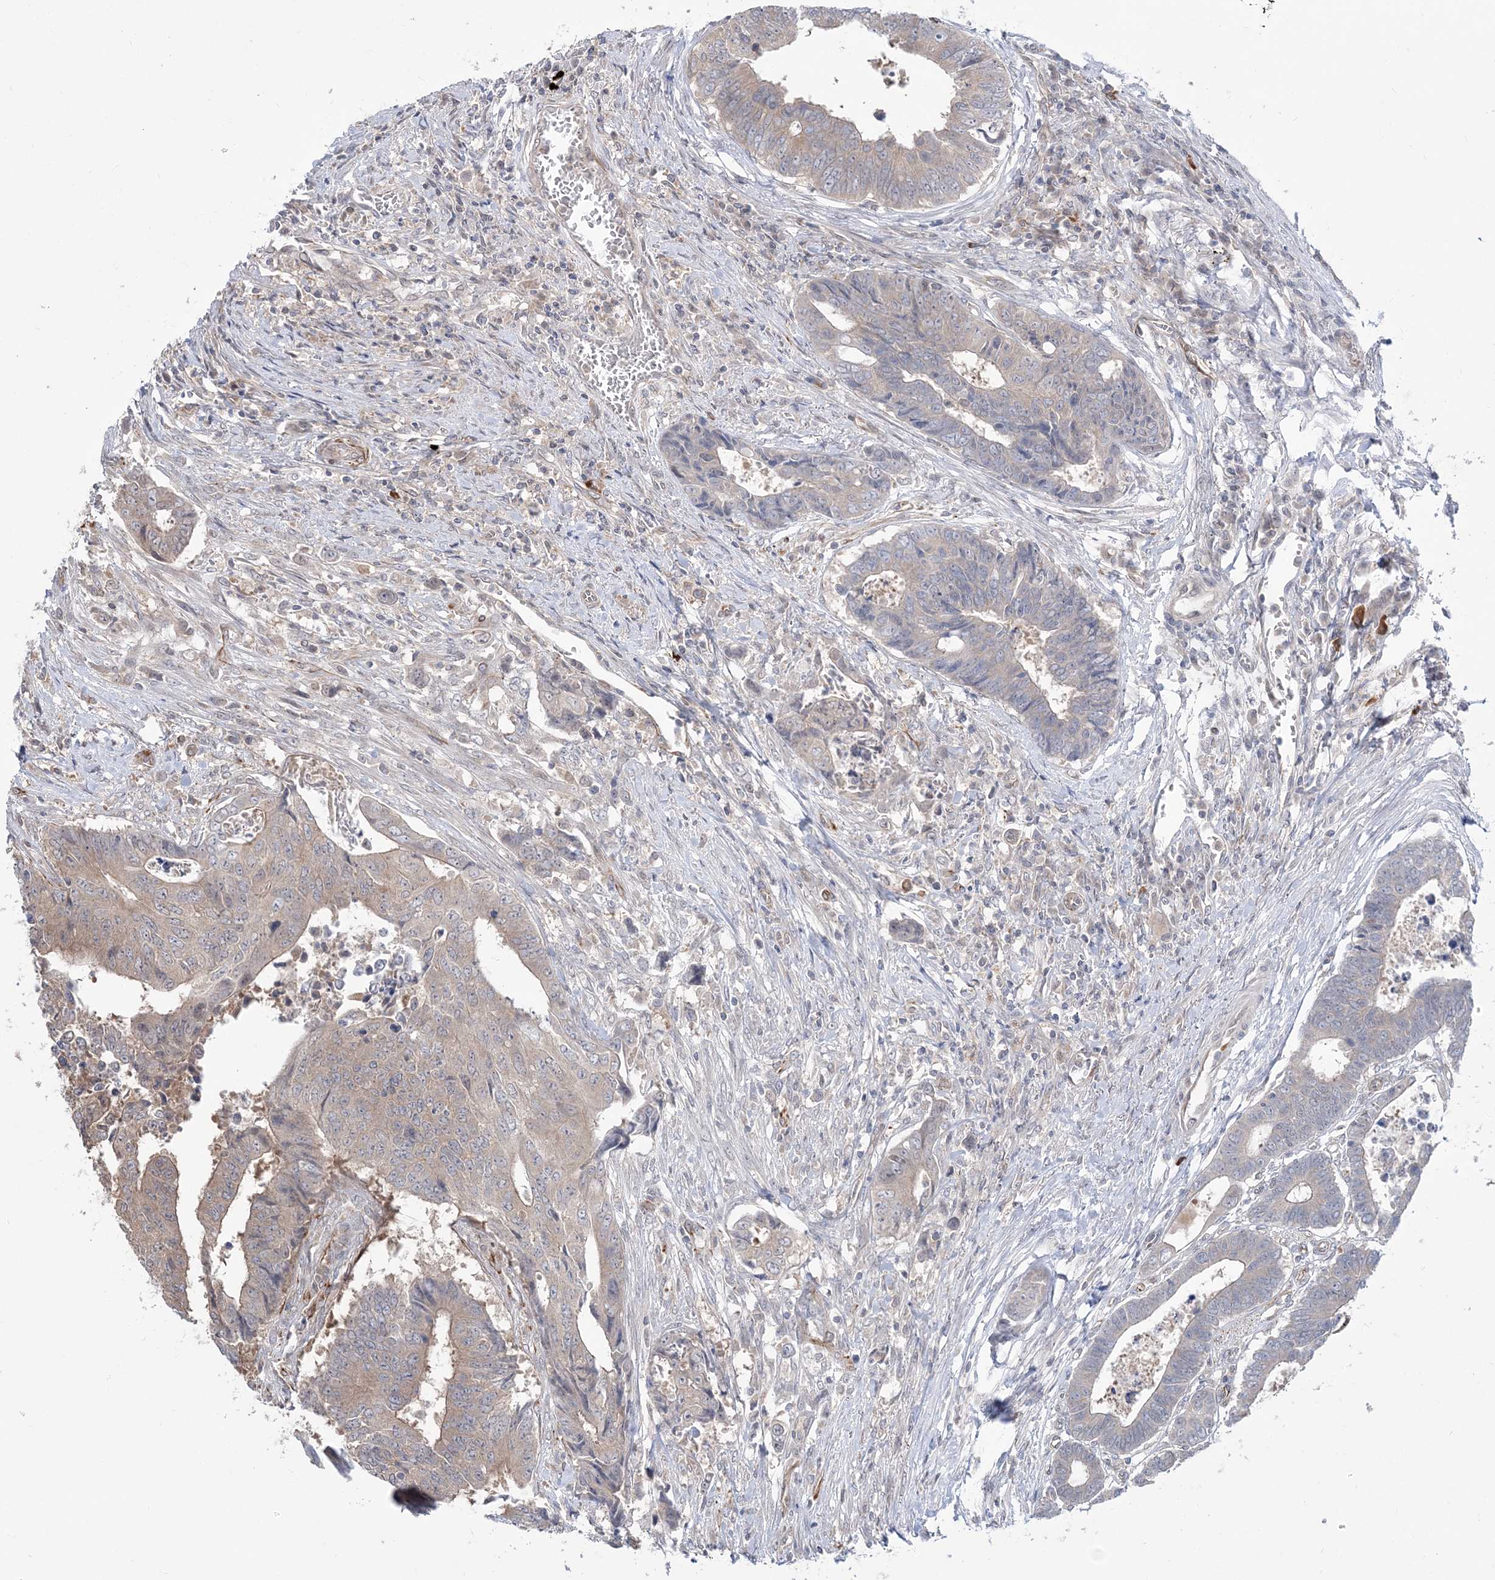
{"staining": {"intensity": "weak", "quantity": "<25%", "location": "cytoplasmic/membranous"}, "tissue": "colorectal cancer", "cell_type": "Tumor cells", "image_type": "cancer", "snomed": [{"axis": "morphology", "description": "Adenocarcinoma, NOS"}, {"axis": "topography", "description": "Rectum"}], "caption": "A histopathology image of colorectal cancer stained for a protein shows no brown staining in tumor cells.", "gene": "DHX57", "patient": {"sex": "male", "age": 84}}